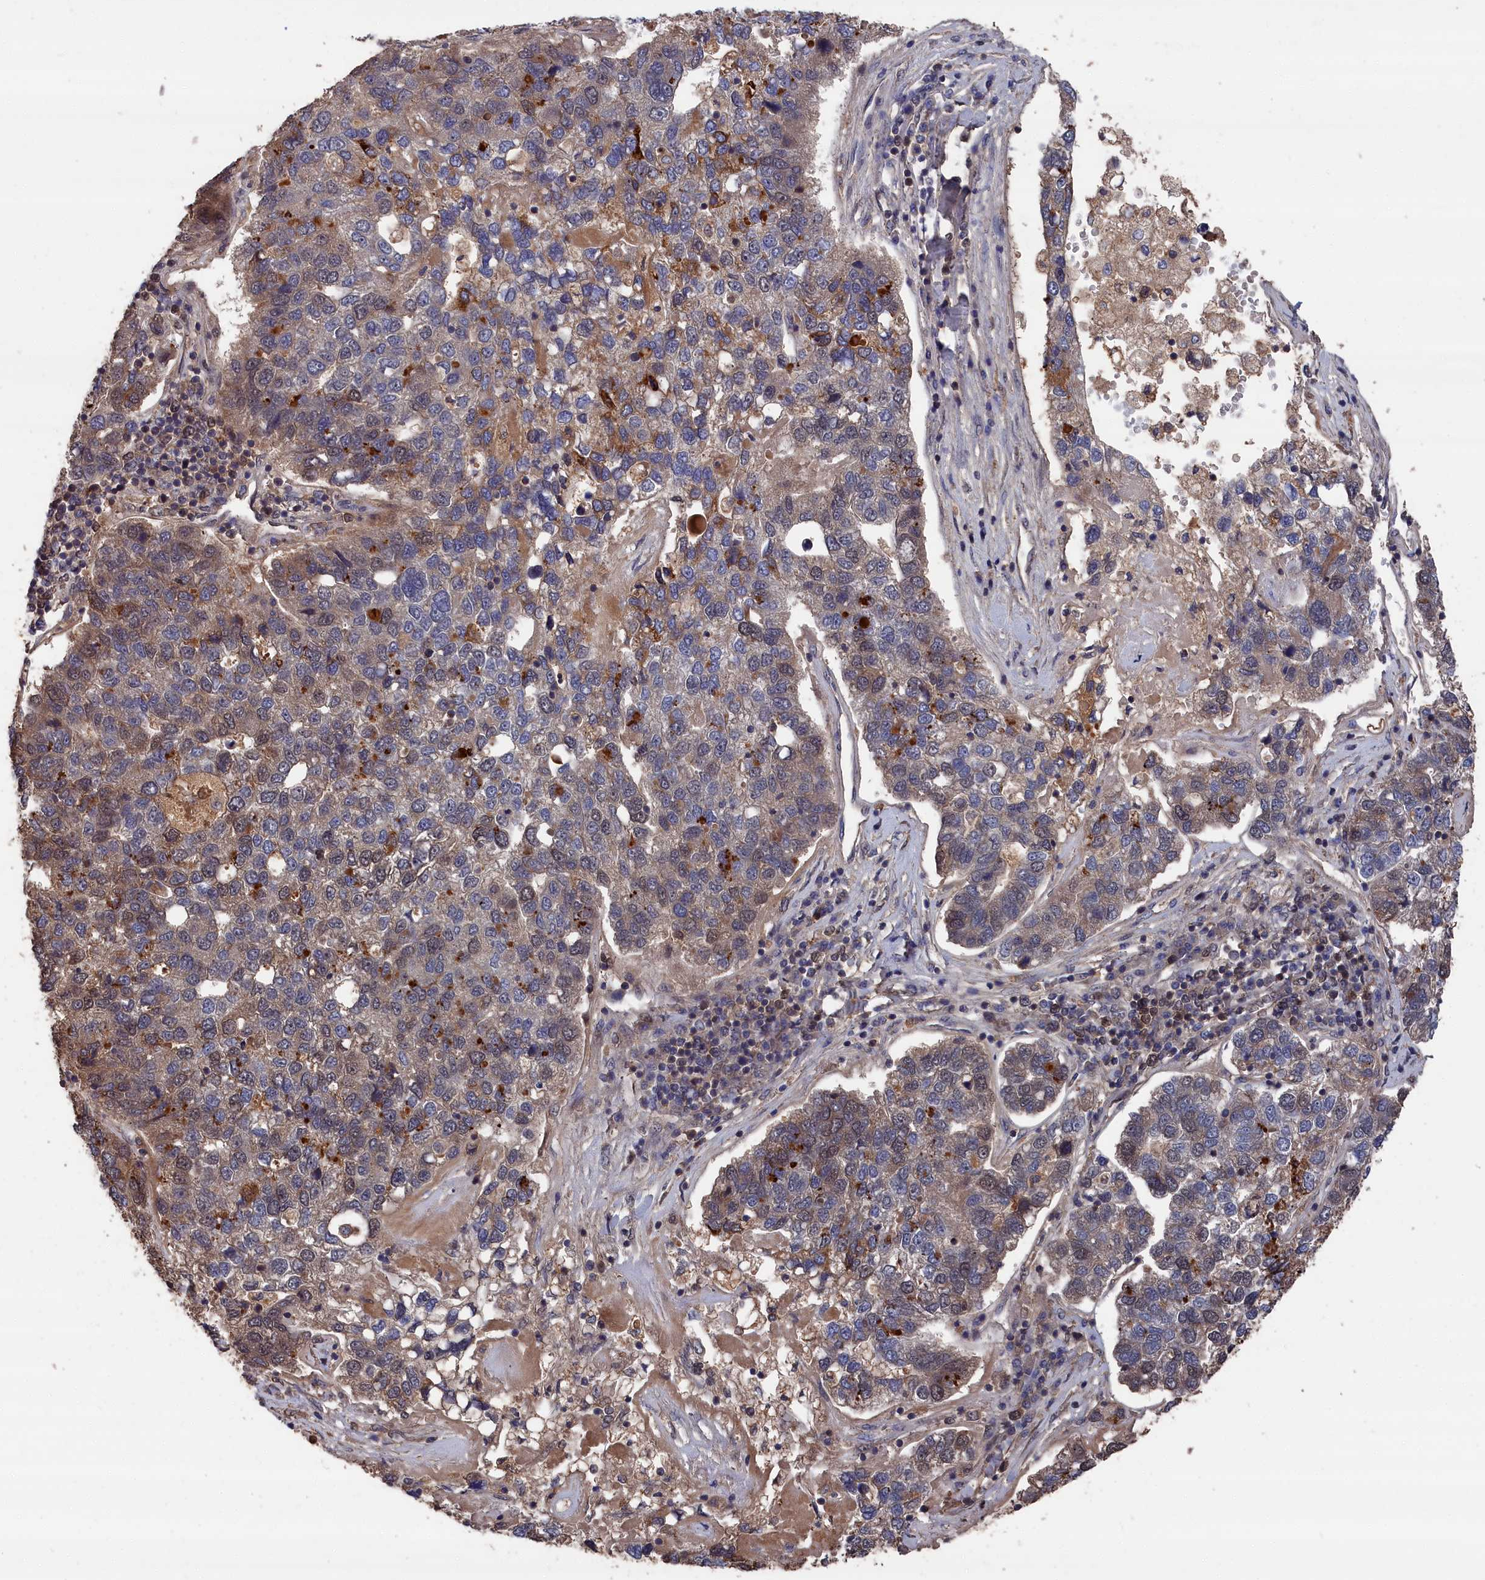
{"staining": {"intensity": "moderate", "quantity": "25%-75%", "location": "cytoplasmic/membranous"}, "tissue": "pancreatic cancer", "cell_type": "Tumor cells", "image_type": "cancer", "snomed": [{"axis": "morphology", "description": "Adenocarcinoma, NOS"}, {"axis": "topography", "description": "Pancreas"}], "caption": "A brown stain highlights moderate cytoplasmic/membranous staining of a protein in adenocarcinoma (pancreatic) tumor cells.", "gene": "RMI2", "patient": {"sex": "female", "age": 61}}